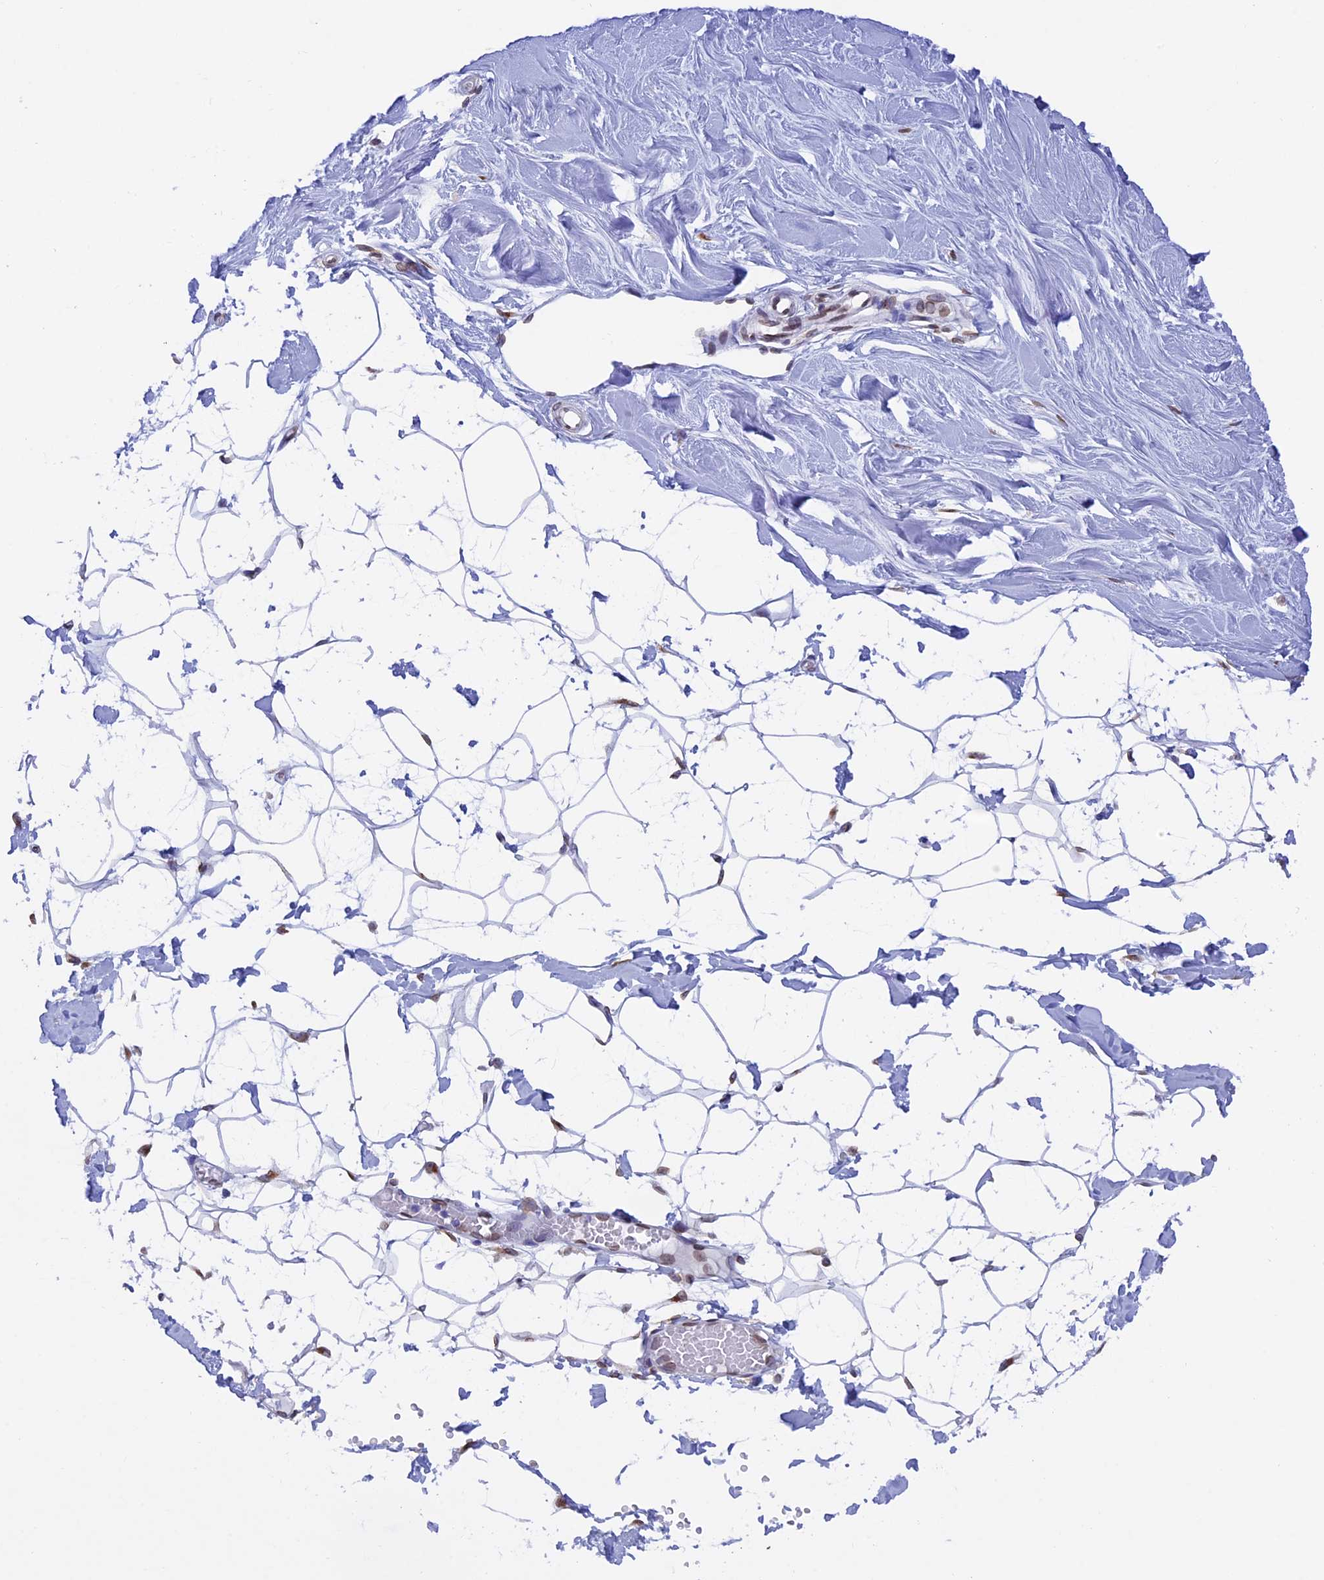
{"staining": {"intensity": "weak", "quantity": "25%-75%", "location": "nuclear"}, "tissue": "breast", "cell_type": "Adipocytes", "image_type": "normal", "snomed": [{"axis": "morphology", "description": "Normal tissue, NOS"}, {"axis": "topography", "description": "Breast"}], "caption": "Adipocytes display low levels of weak nuclear expression in about 25%-75% of cells in benign human breast.", "gene": "TMPRSS7", "patient": {"sex": "female", "age": 27}}